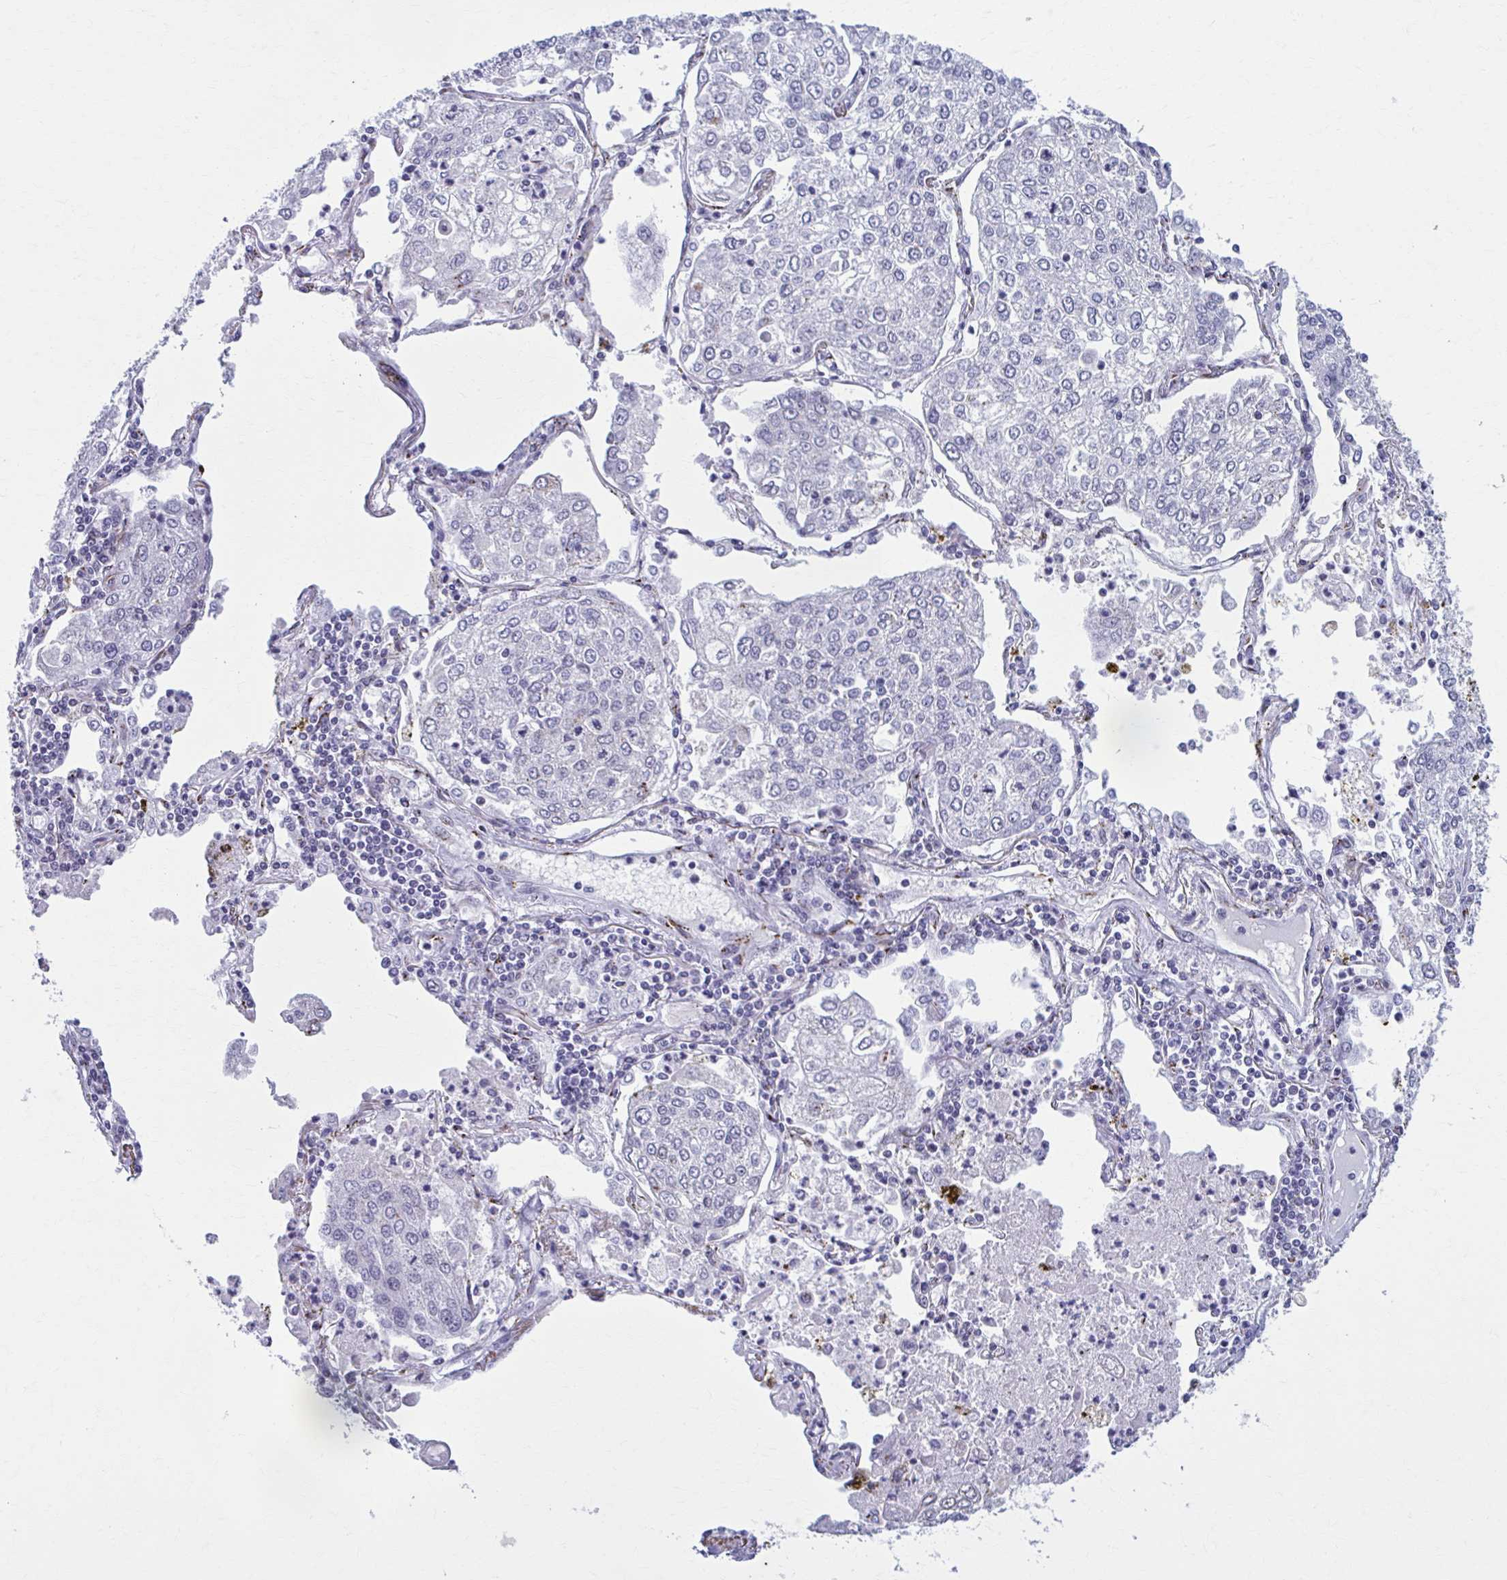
{"staining": {"intensity": "negative", "quantity": "none", "location": "none"}, "tissue": "lung cancer", "cell_type": "Tumor cells", "image_type": "cancer", "snomed": [{"axis": "morphology", "description": "Squamous cell carcinoma, NOS"}, {"axis": "topography", "description": "Lung"}], "caption": "High power microscopy micrograph of an immunohistochemistry image of lung cancer (squamous cell carcinoma), revealing no significant staining in tumor cells.", "gene": "ZNF682", "patient": {"sex": "male", "age": 74}}